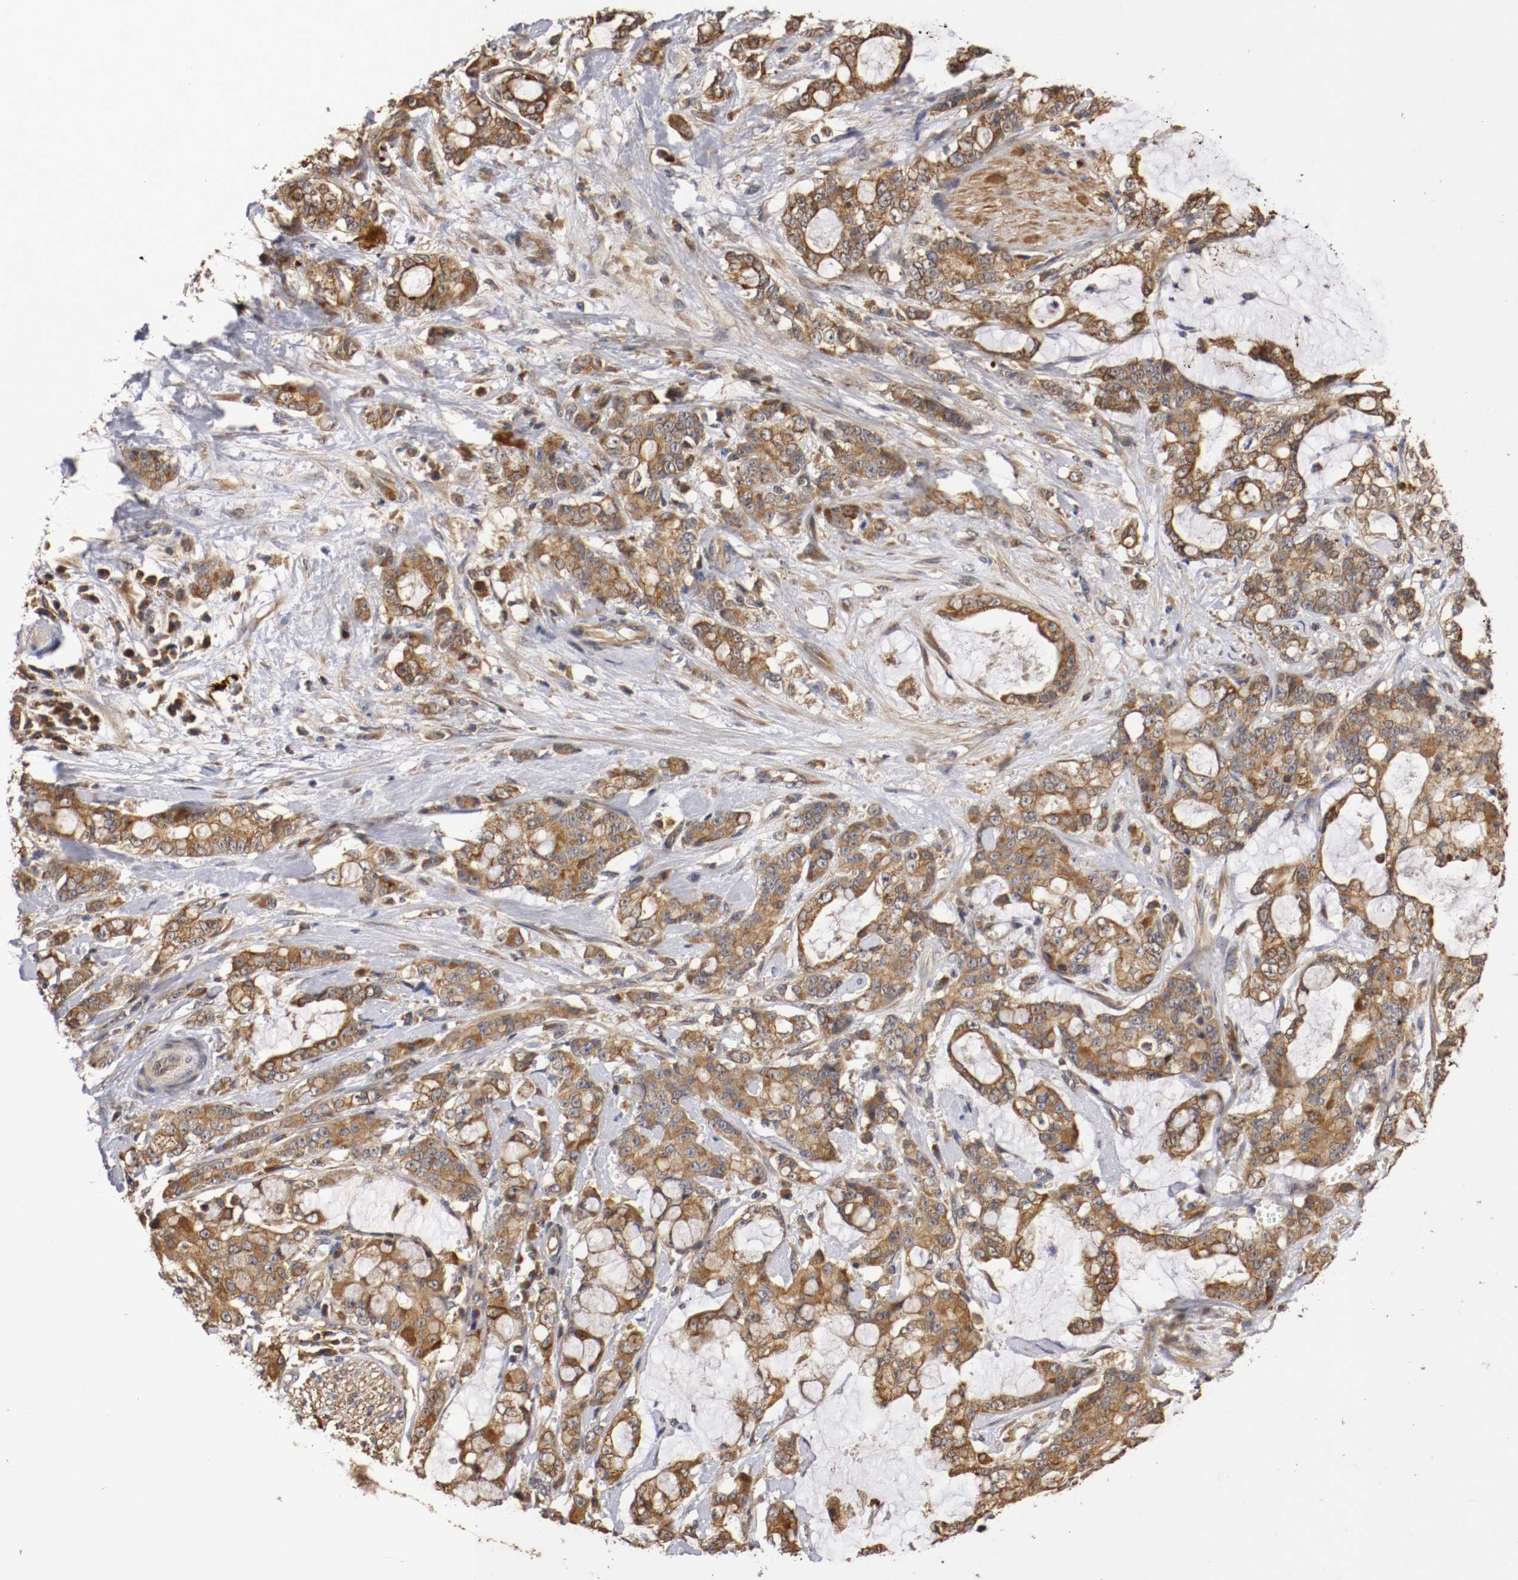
{"staining": {"intensity": "strong", "quantity": ">75%", "location": "cytoplasmic/membranous"}, "tissue": "pancreatic cancer", "cell_type": "Tumor cells", "image_type": "cancer", "snomed": [{"axis": "morphology", "description": "Adenocarcinoma, NOS"}, {"axis": "topography", "description": "Pancreas"}], "caption": "This image reveals immunohistochemistry staining of human pancreatic cancer, with high strong cytoplasmic/membranous expression in about >75% of tumor cells.", "gene": "VEZT", "patient": {"sex": "female", "age": 73}}